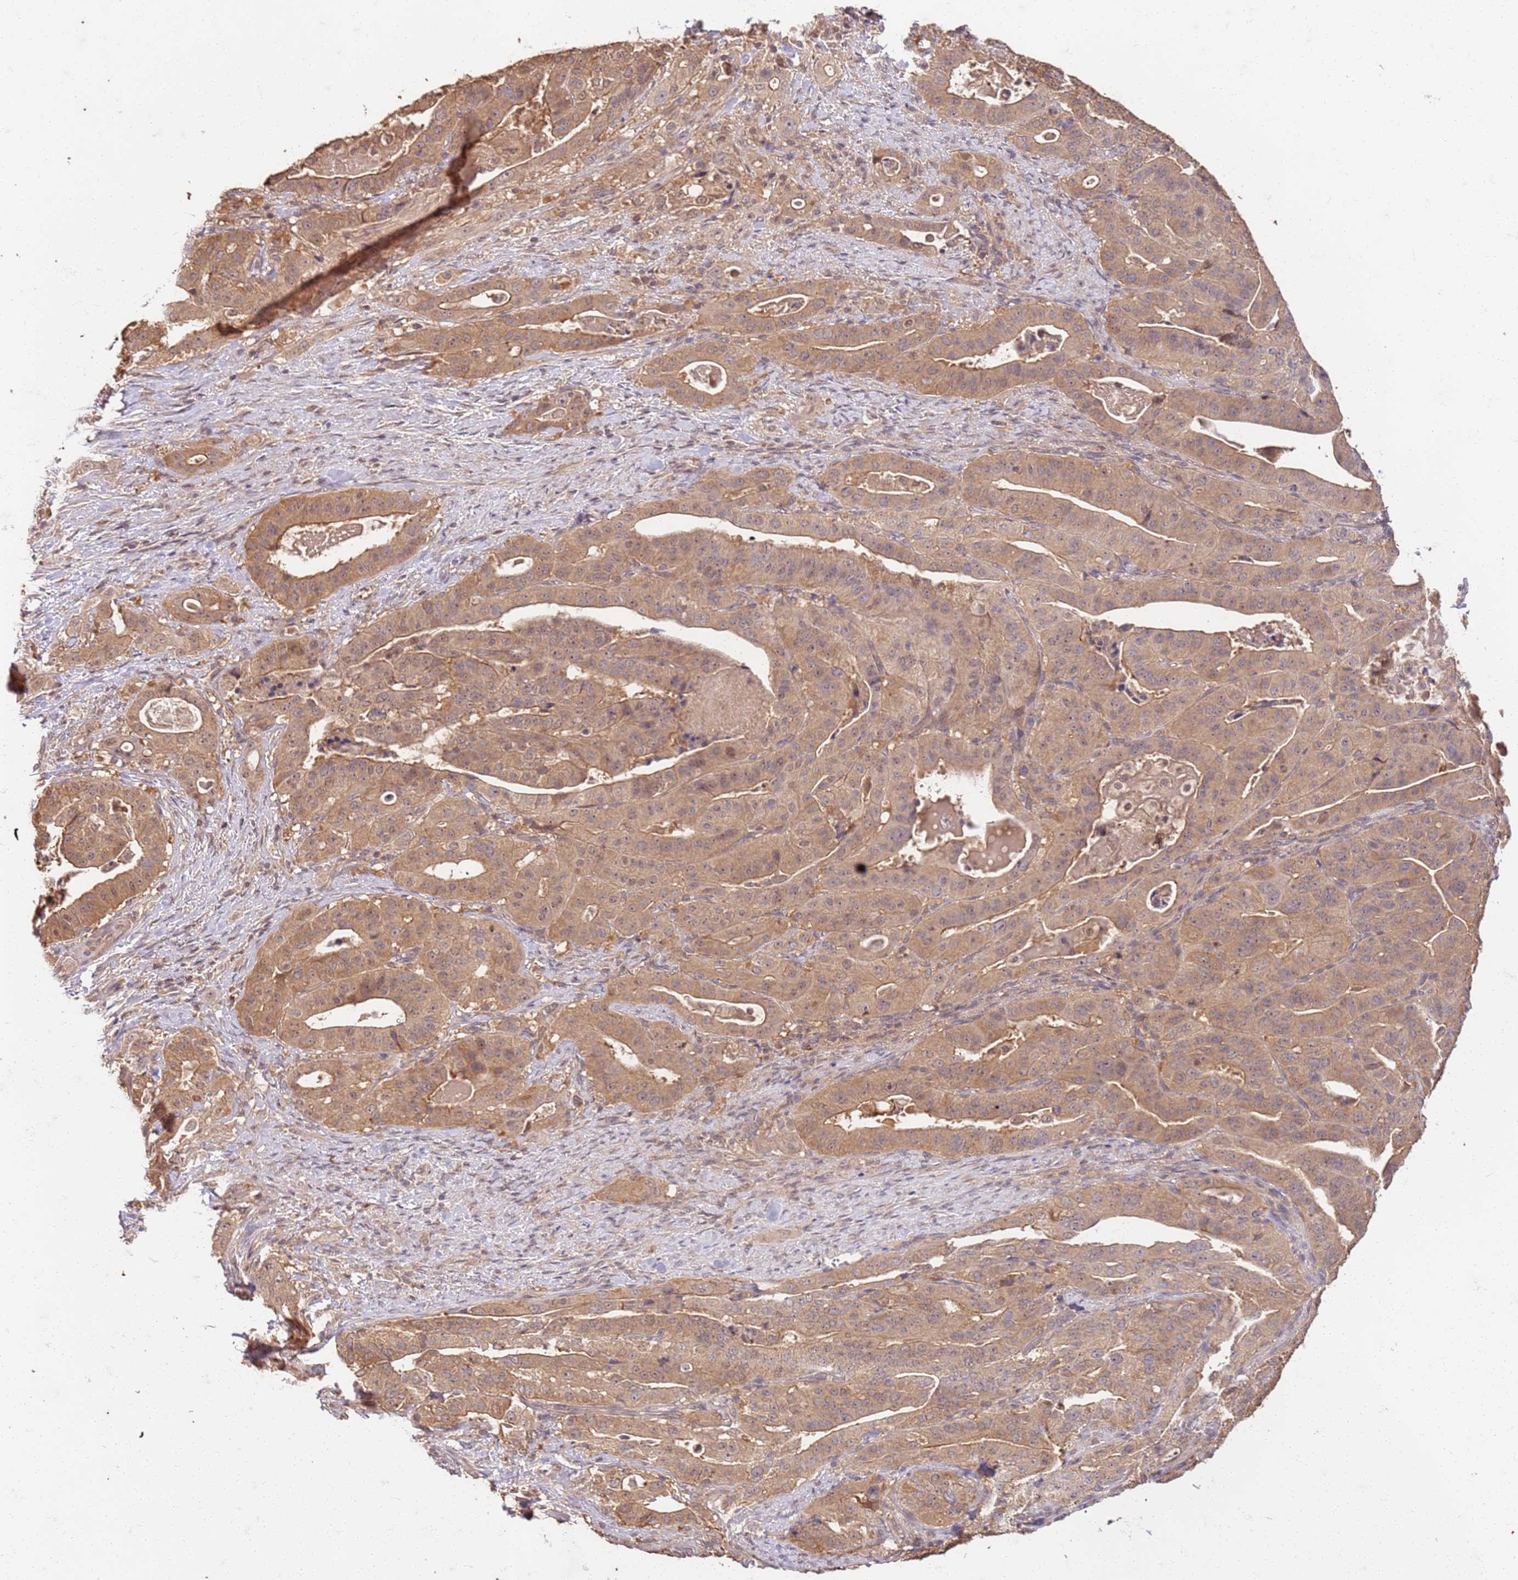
{"staining": {"intensity": "moderate", "quantity": ">75%", "location": "cytoplasmic/membranous"}, "tissue": "stomach cancer", "cell_type": "Tumor cells", "image_type": "cancer", "snomed": [{"axis": "morphology", "description": "Adenocarcinoma, NOS"}, {"axis": "topography", "description": "Stomach"}], "caption": "Immunohistochemical staining of stomach cancer (adenocarcinoma) demonstrates medium levels of moderate cytoplasmic/membranous expression in about >75% of tumor cells.", "gene": "UBE3A", "patient": {"sex": "male", "age": 48}}